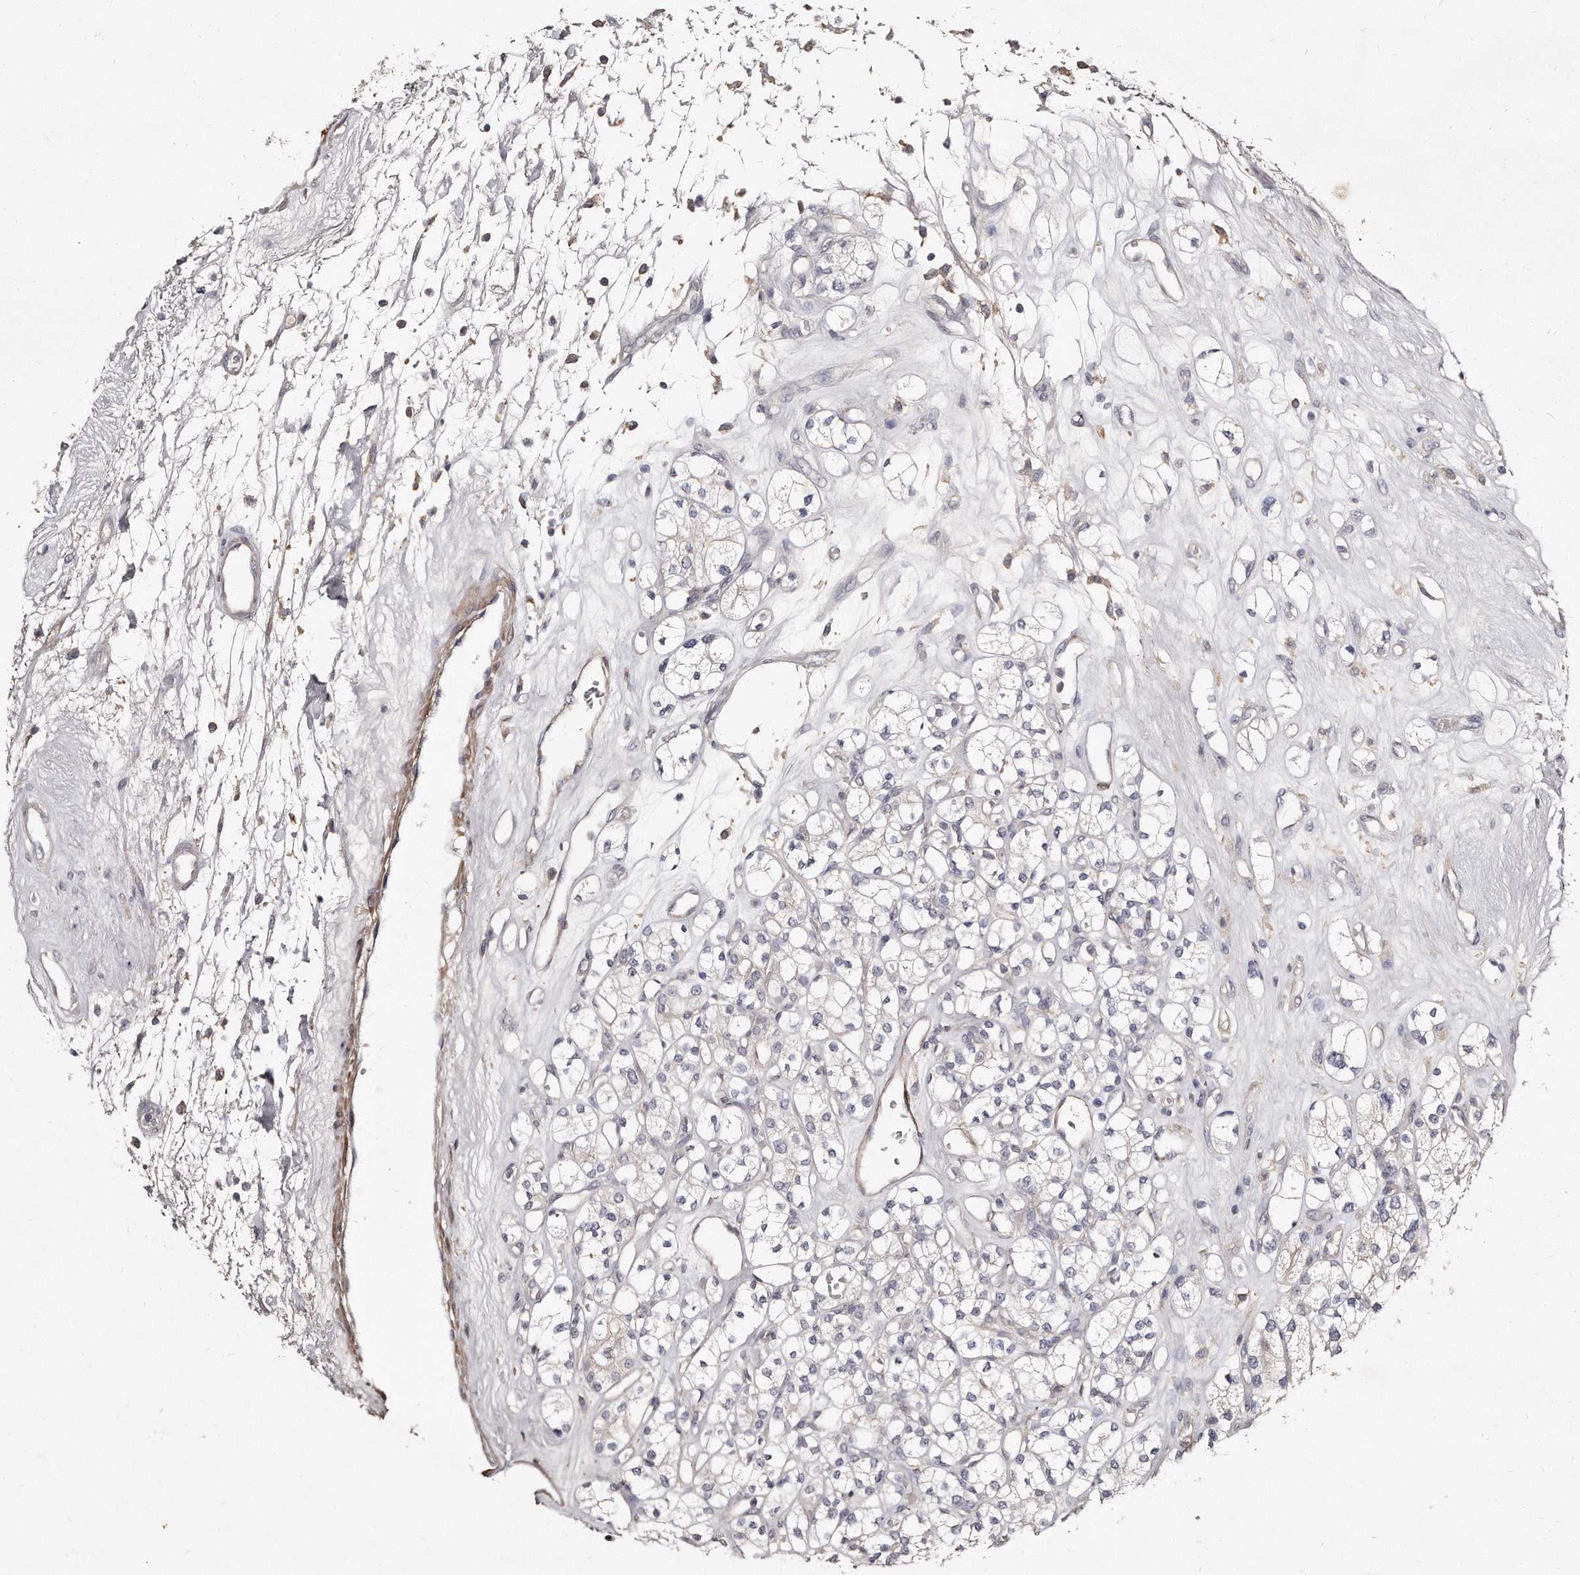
{"staining": {"intensity": "negative", "quantity": "none", "location": "none"}, "tissue": "renal cancer", "cell_type": "Tumor cells", "image_type": "cancer", "snomed": [{"axis": "morphology", "description": "Adenocarcinoma, NOS"}, {"axis": "topography", "description": "Kidney"}], "caption": "Human renal cancer stained for a protein using immunohistochemistry displays no expression in tumor cells.", "gene": "LMOD1", "patient": {"sex": "male", "age": 77}}